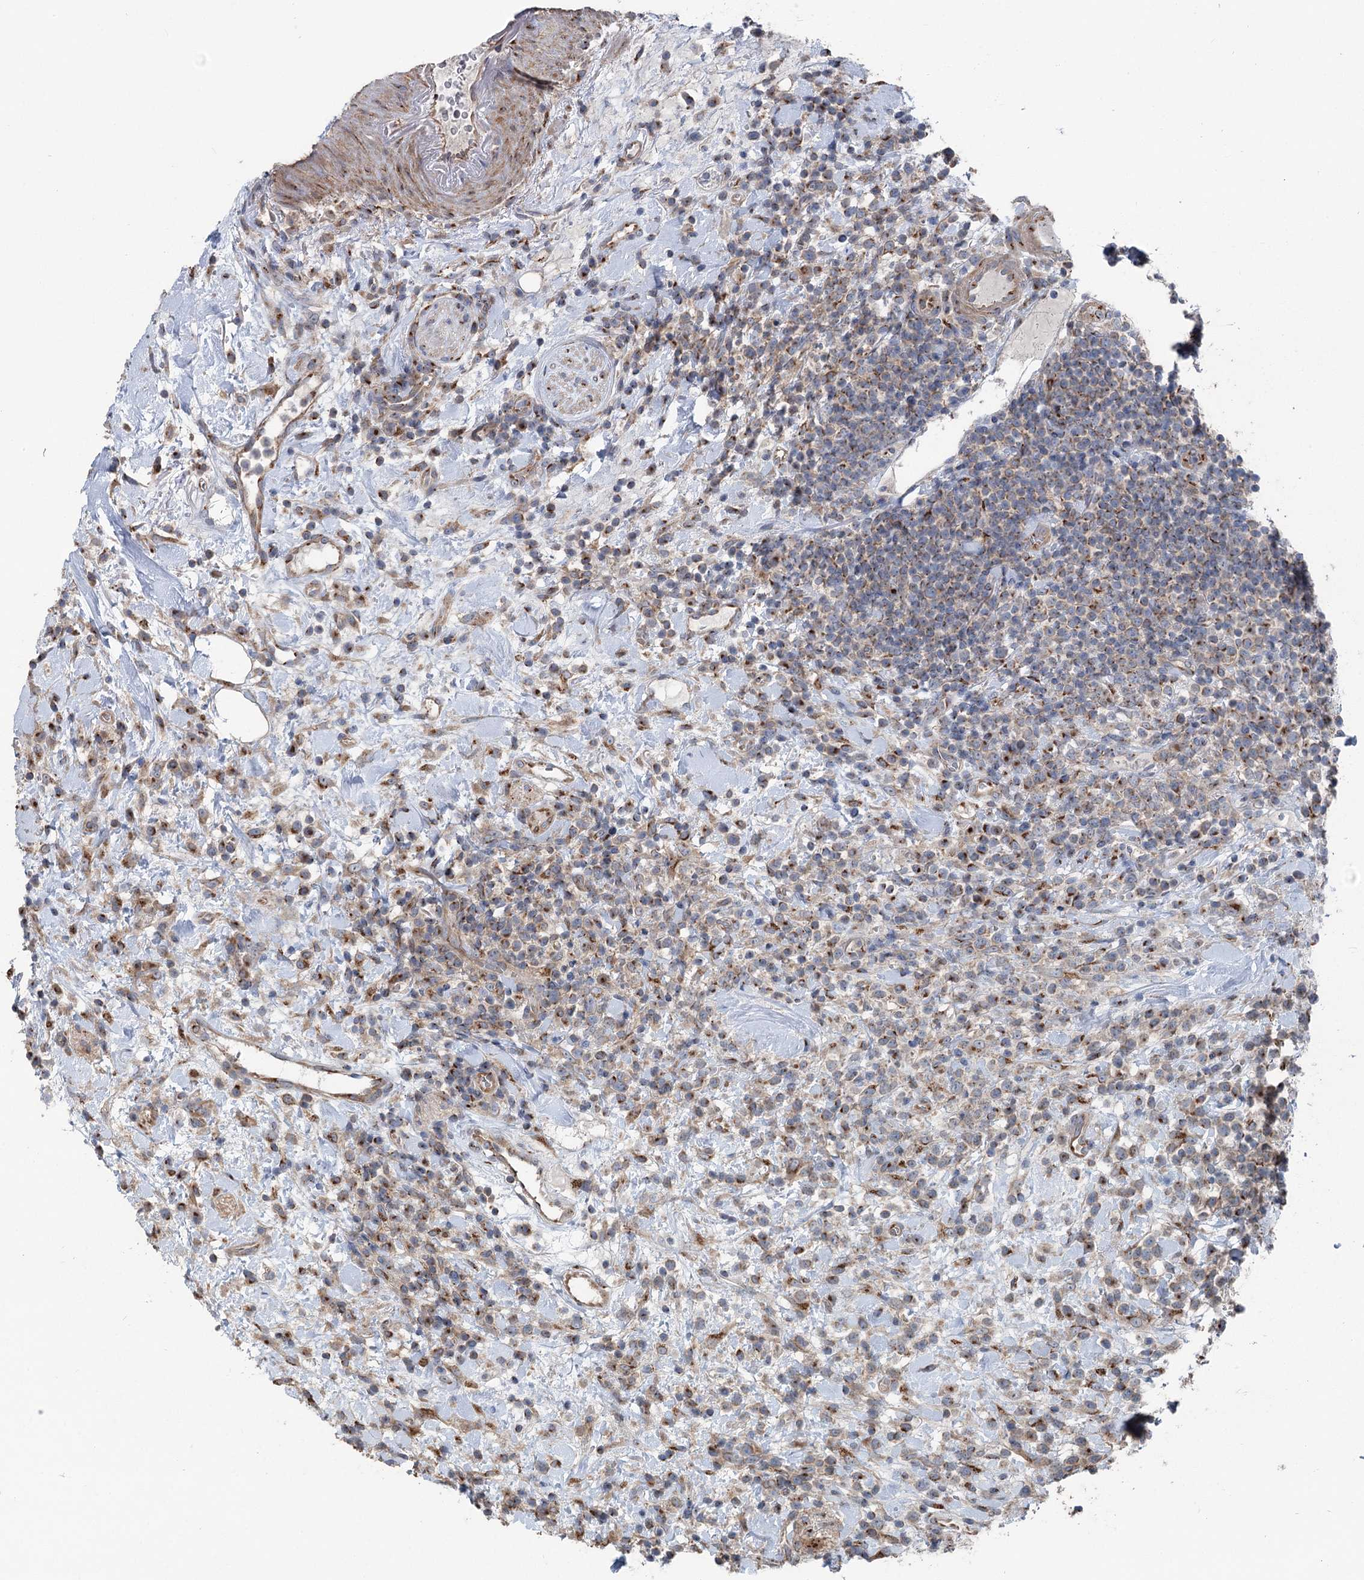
{"staining": {"intensity": "moderate", "quantity": "25%-75%", "location": "cytoplasmic/membranous"}, "tissue": "lymphoma", "cell_type": "Tumor cells", "image_type": "cancer", "snomed": [{"axis": "morphology", "description": "Malignant lymphoma, non-Hodgkin's type, High grade"}, {"axis": "topography", "description": "Colon"}], "caption": "Malignant lymphoma, non-Hodgkin's type (high-grade) stained for a protein (brown) exhibits moderate cytoplasmic/membranous positive positivity in approximately 25%-75% of tumor cells.", "gene": "ITIH5", "patient": {"sex": "female", "age": 53}}